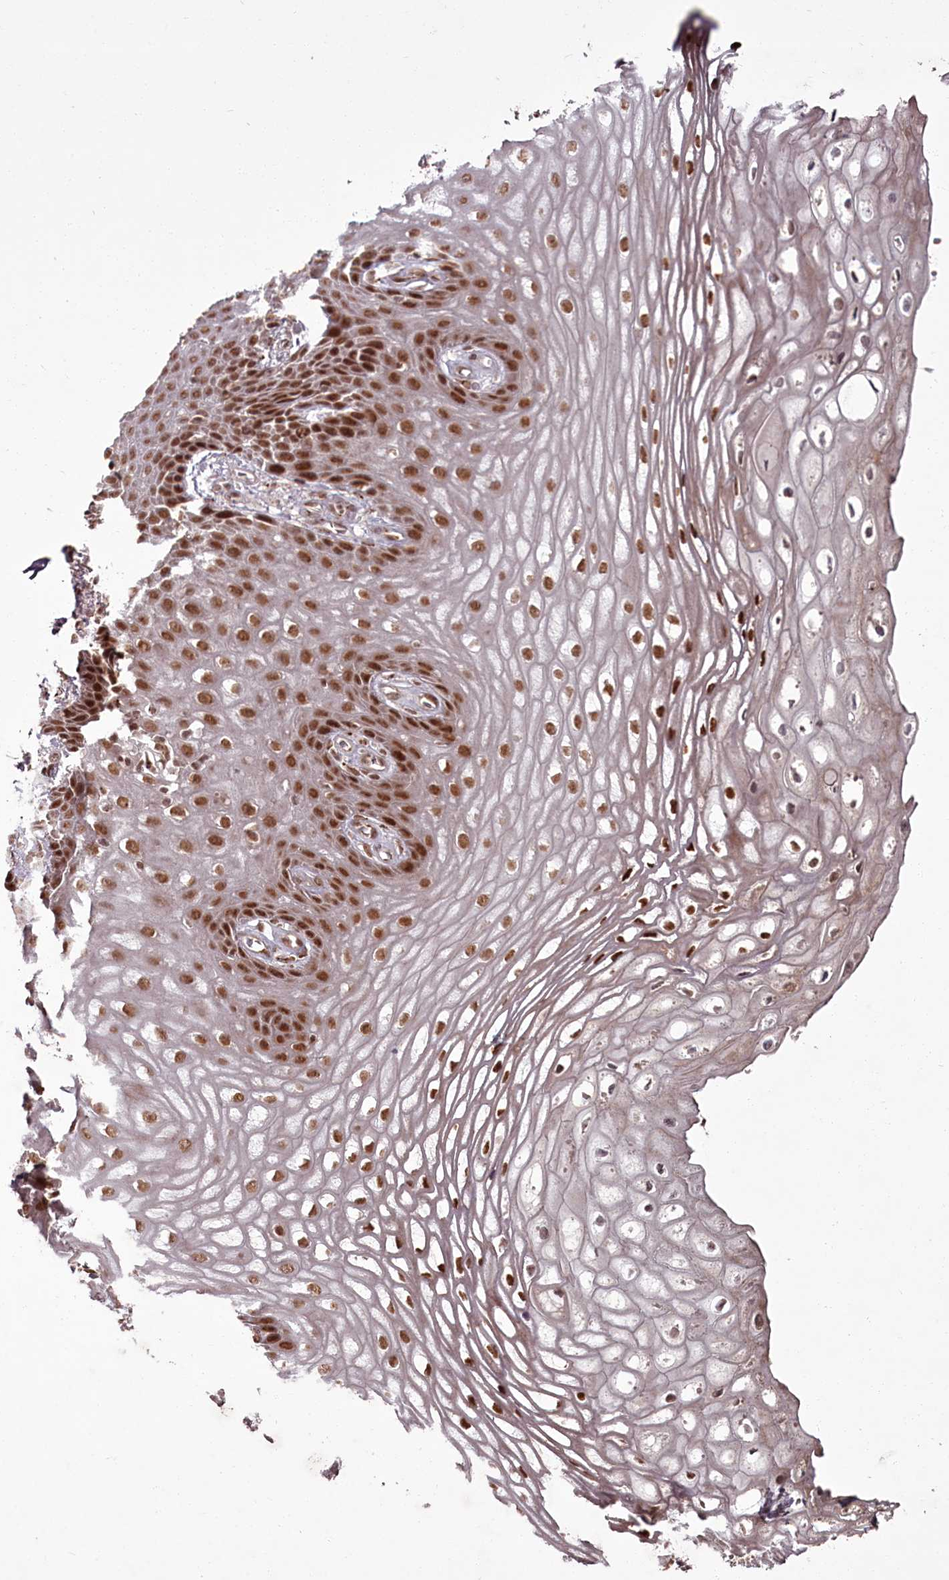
{"staining": {"intensity": "moderate", "quantity": ">75%", "location": "nuclear"}, "tissue": "vagina", "cell_type": "Squamous epithelial cells", "image_type": "normal", "snomed": [{"axis": "morphology", "description": "Normal tissue, NOS"}, {"axis": "topography", "description": "Vagina"}], "caption": "Immunohistochemical staining of benign human vagina demonstrates >75% levels of moderate nuclear protein expression in about >75% of squamous epithelial cells.", "gene": "CEP83", "patient": {"sex": "female", "age": 60}}